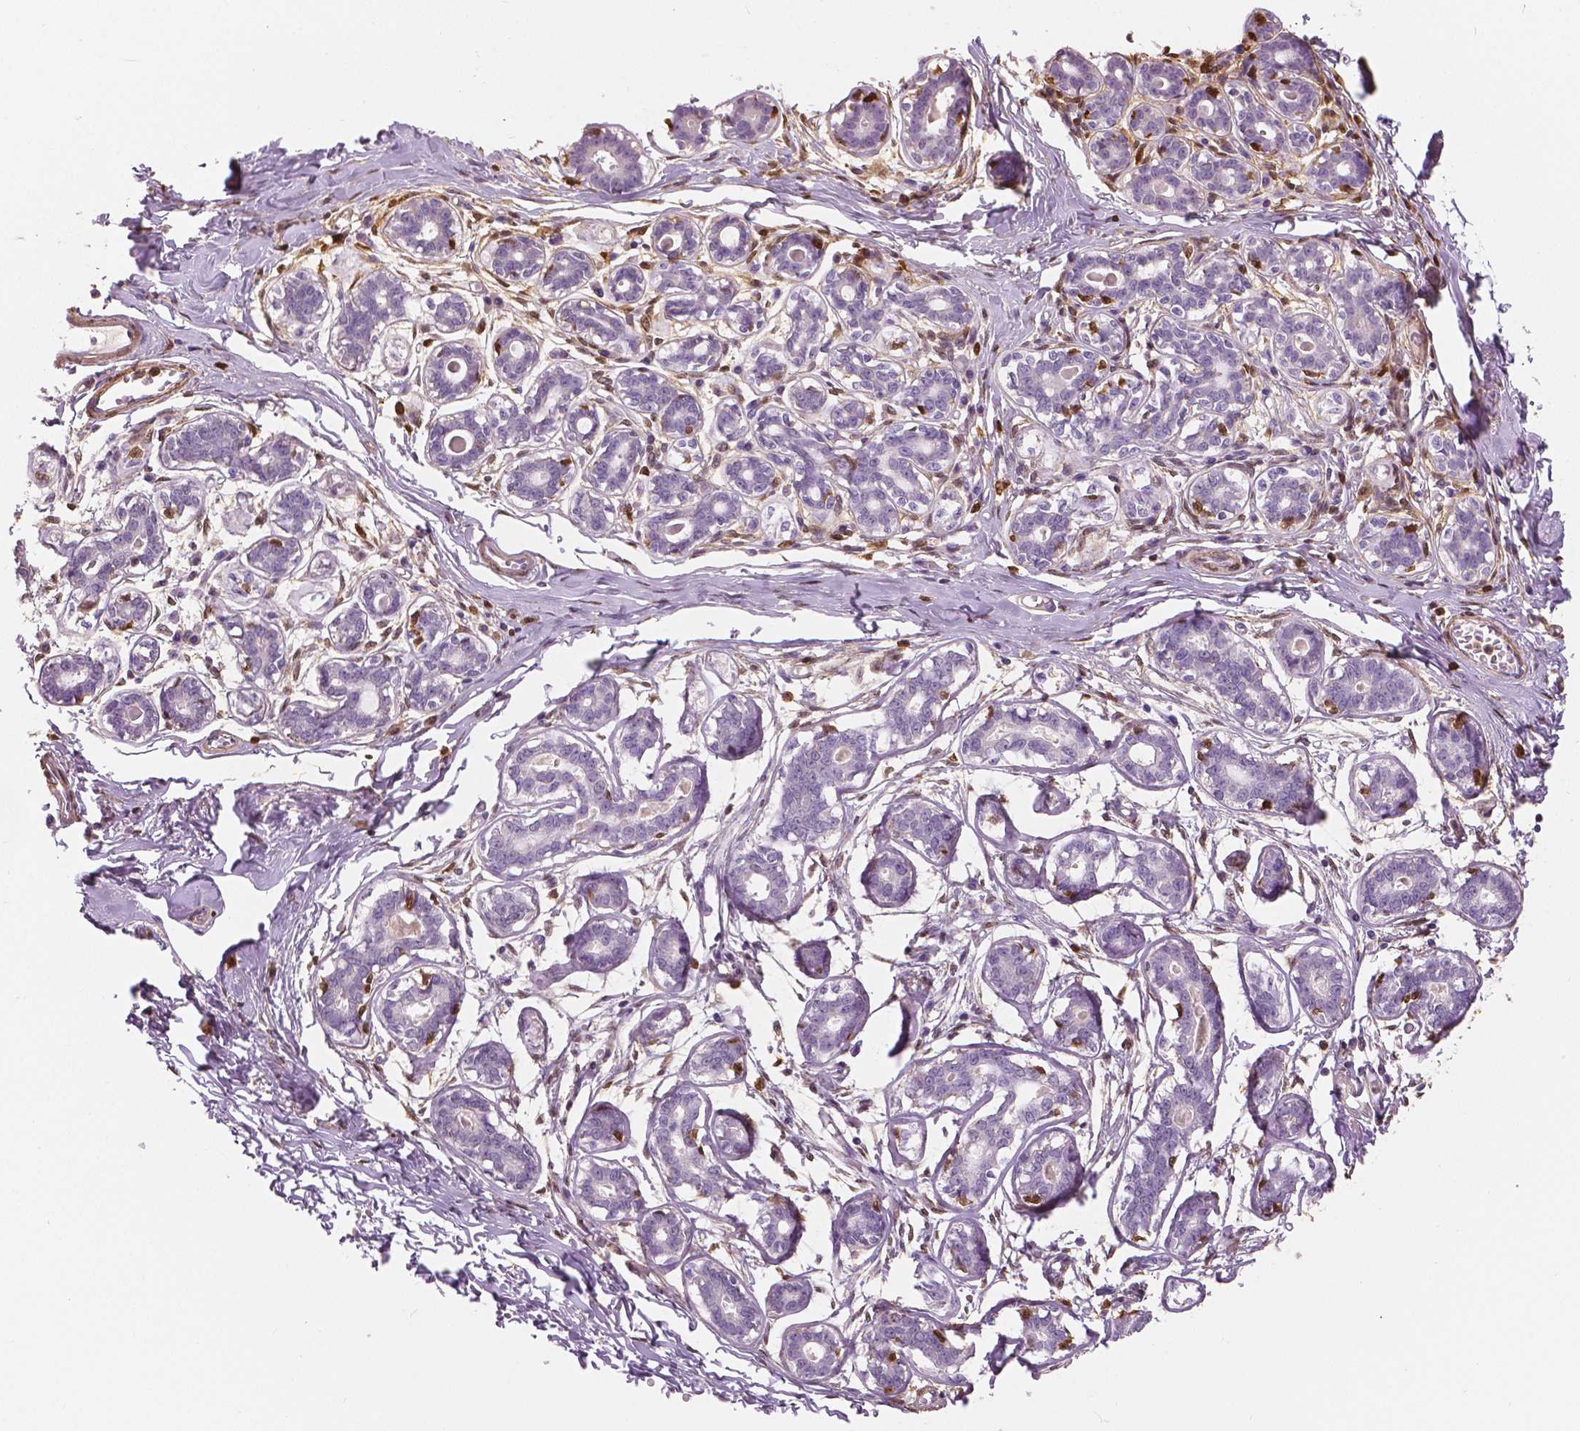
{"staining": {"intensity": "negative", "quantity": "none", "location": "none"}, "tissue": "breast", "cell_type": "Adipocytes", "image_type": "normal", "snomed": [{"axis": "morphology", "description": "Normal tissue, NOS"}, {"axis": "topography", "description": "Skin"}, {"axis": "topography", "description": "Breast"}], "caption": "Immunohistochemical staining of unremarkable human breast exhibits no significant positivity in adipocytes.", "gene": "S100A4", "patient": {"sex": "female", "age": 43}}